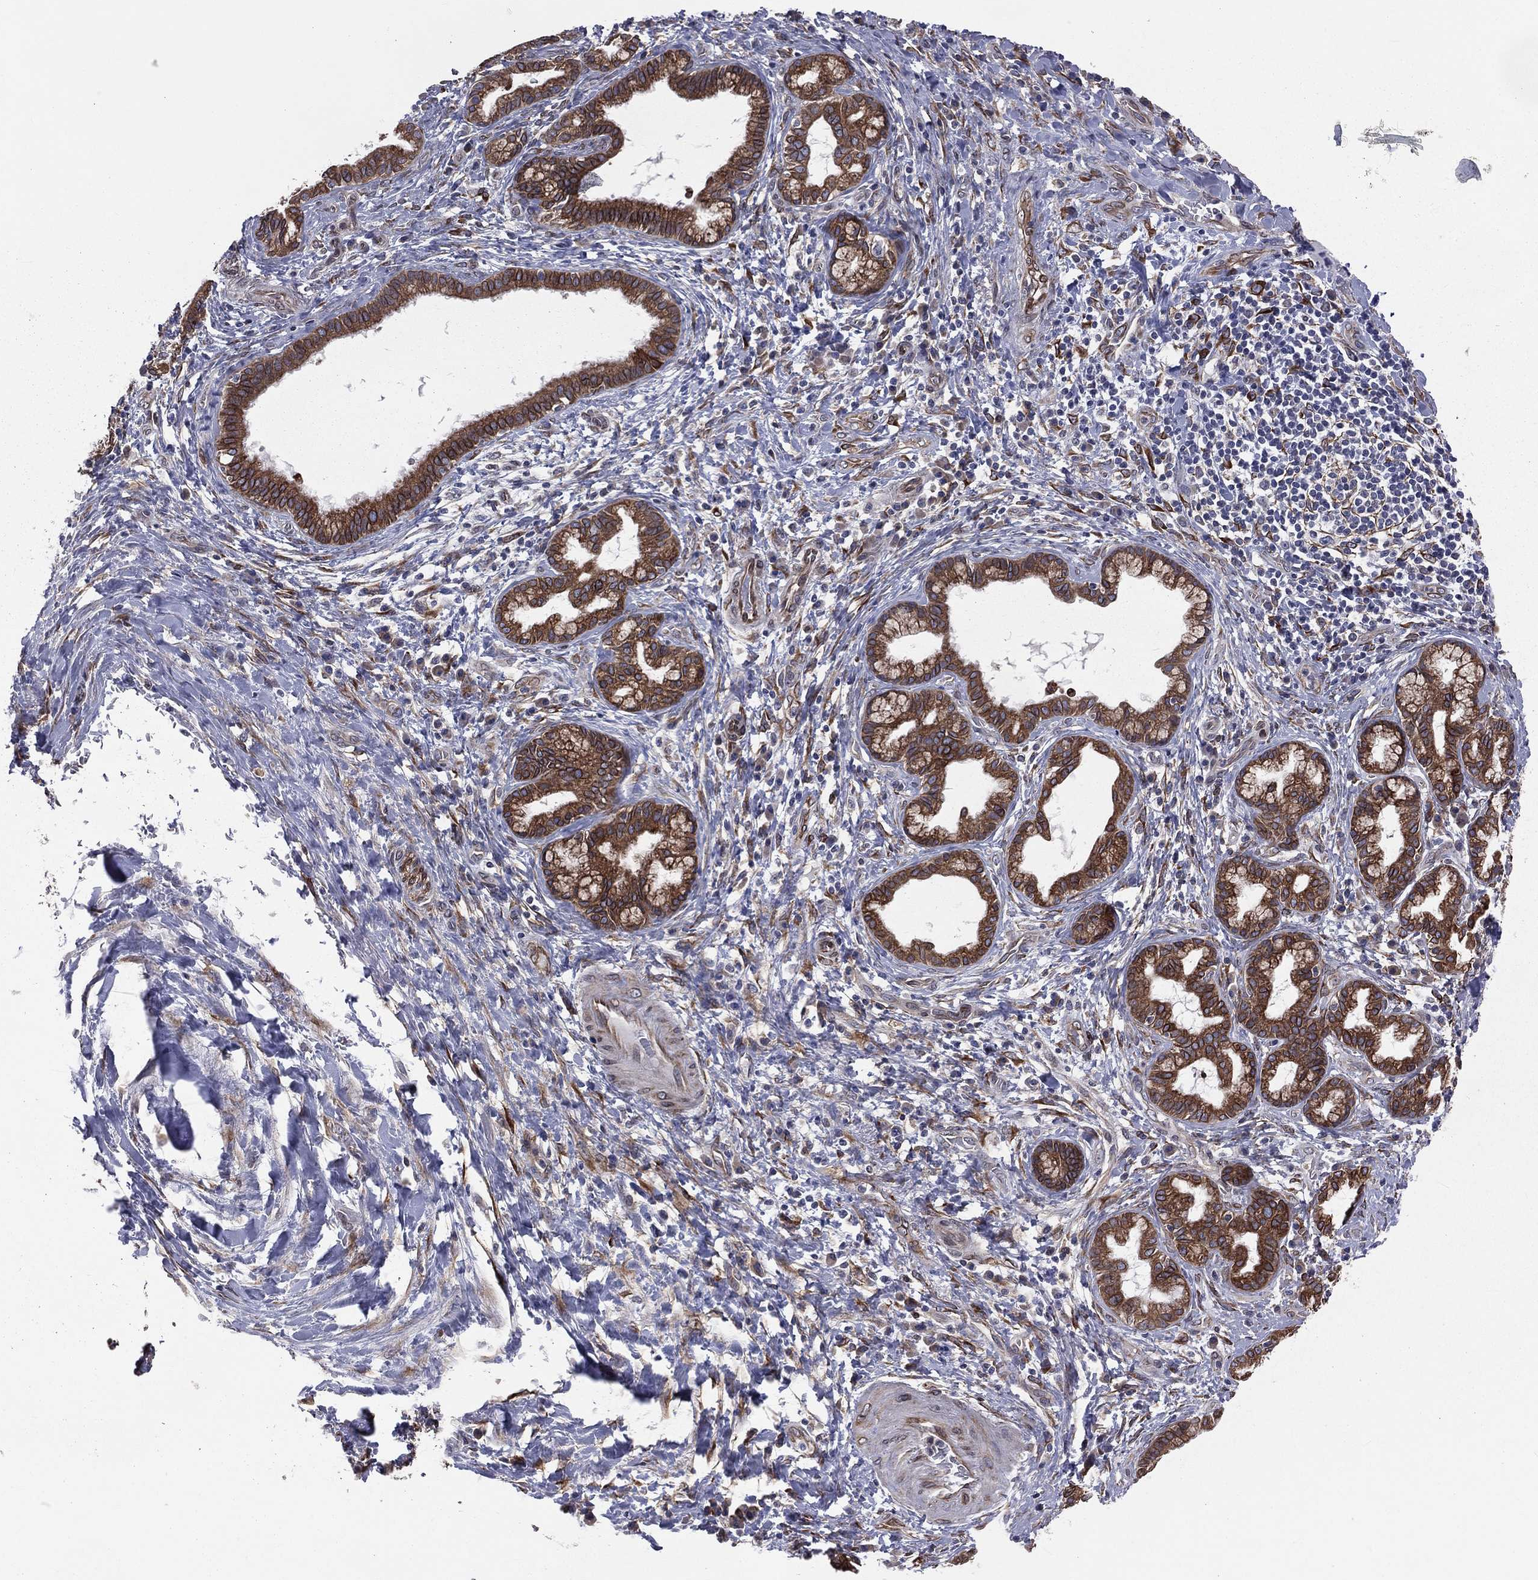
{"staining": {"intensity": "strong", "quantity": ">75%", "location": "cytoplasmic/membranous"}, "tissue": "liver cancer", "cell_type": "Tumor cells", "image_type": "cancer", "snomed": [{"axis": "morphology", "description": "Cholangiocarcinoma"}, {"axis": "topography", "description": "Liver"}], "caption": "Immunohistochemical staining of human liver cancer exhibits high levels of strong cytoplasmic/membranous expression in about >75% of tumor cells.", "gene": "PGRMC1", "patient": {"sex": "female", "age": 73}}